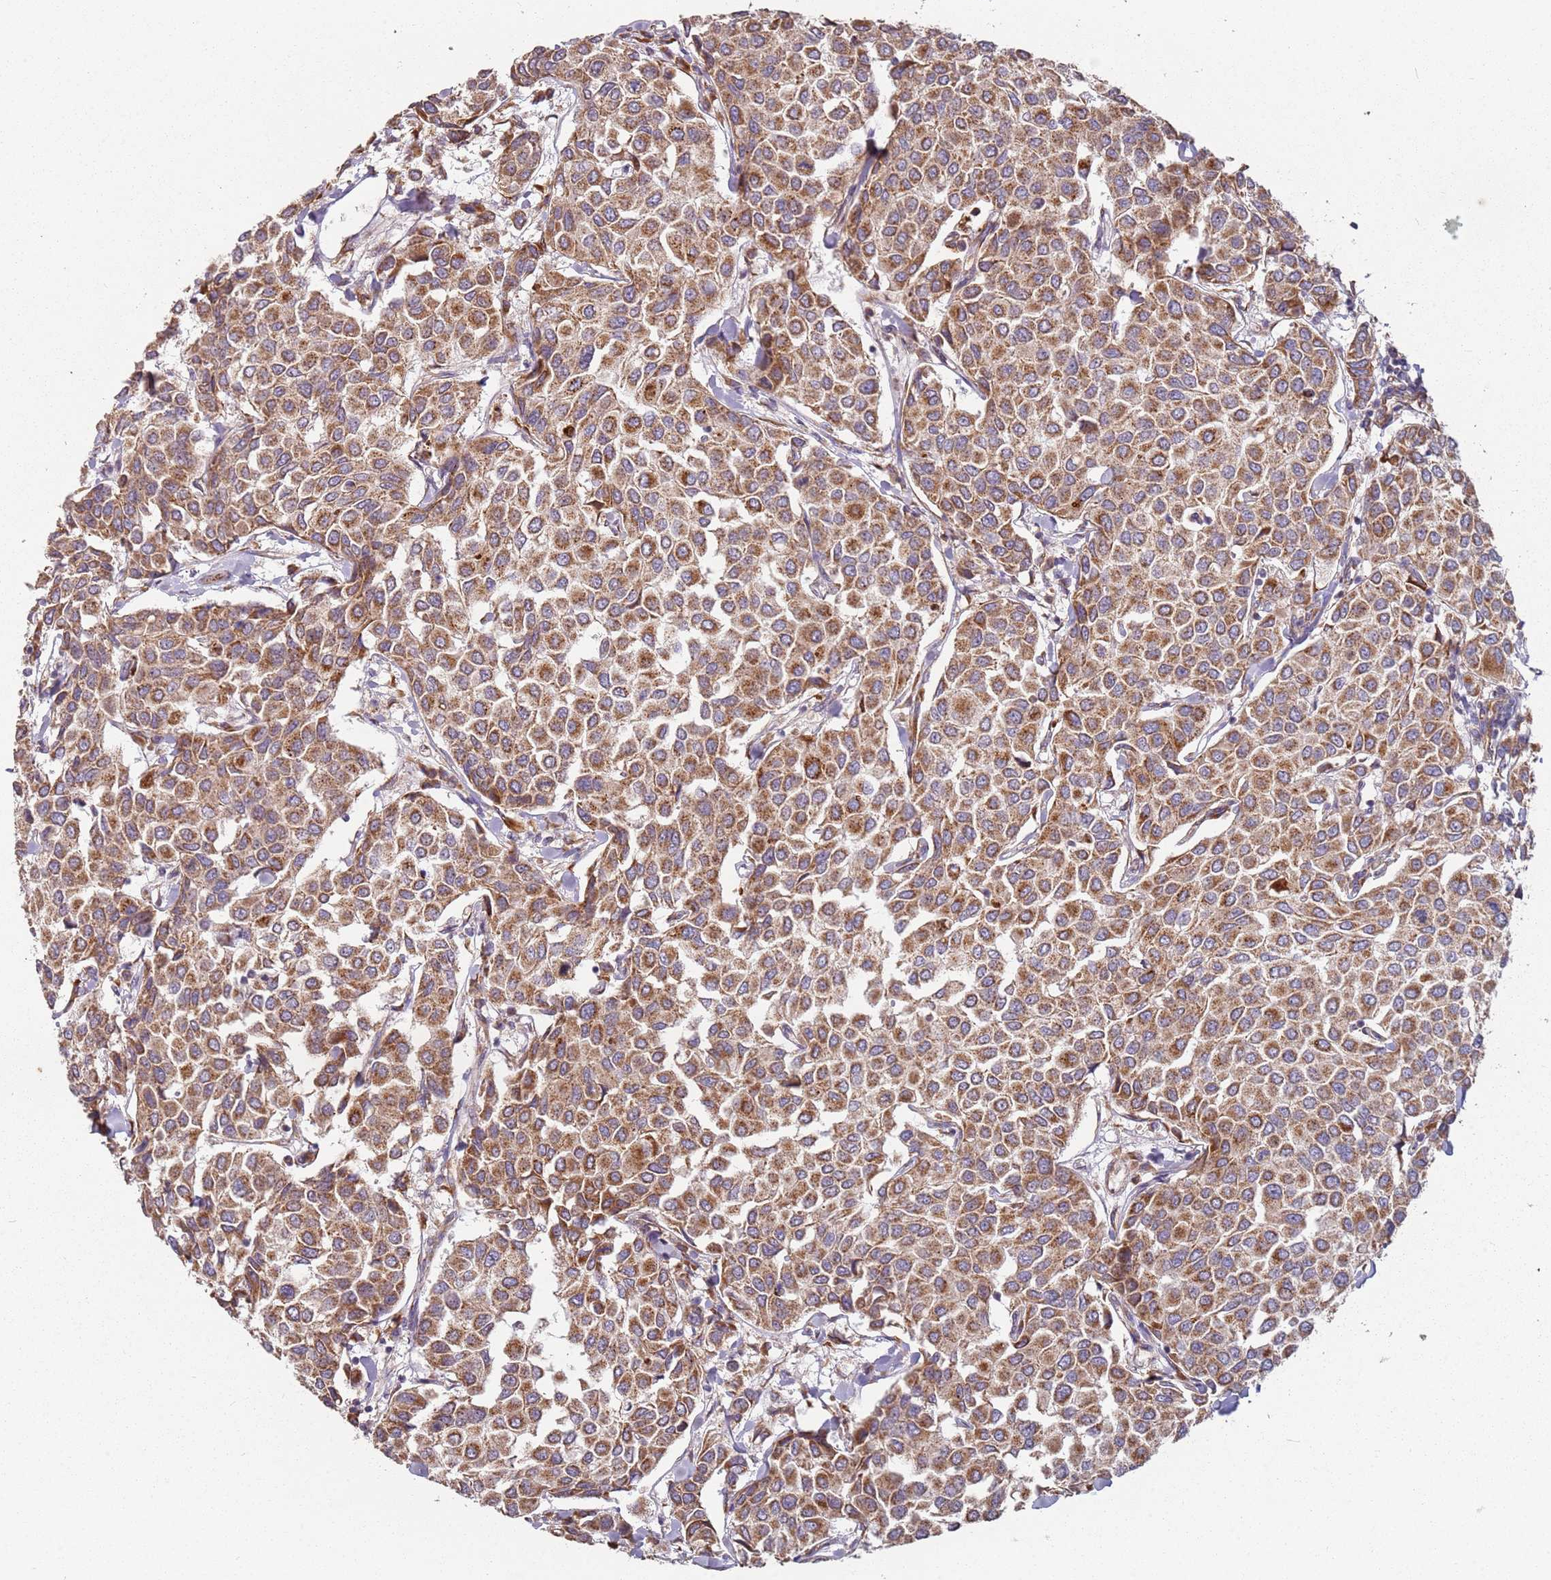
{"staining": {"intensity": "moderate", "quantity": ">75%", "location": "cytoplasmic/membranous"}, "tissue": "breast cancer", "cell_type": "Tumor cells", "image_type": "cancer", "snomed": [{"axis": "morphology", "description": "Duct carcinoma"}, {"axis": "topography", "description": "Breast"}], "caption": "Infiltrating ductal carcinoma (breast) stained for a protein displays moderate cytoplasmic/membranous positivity in tumor cells.", "gene": "ARFRP1", "patient": {"sex": "female", "age": 55}}